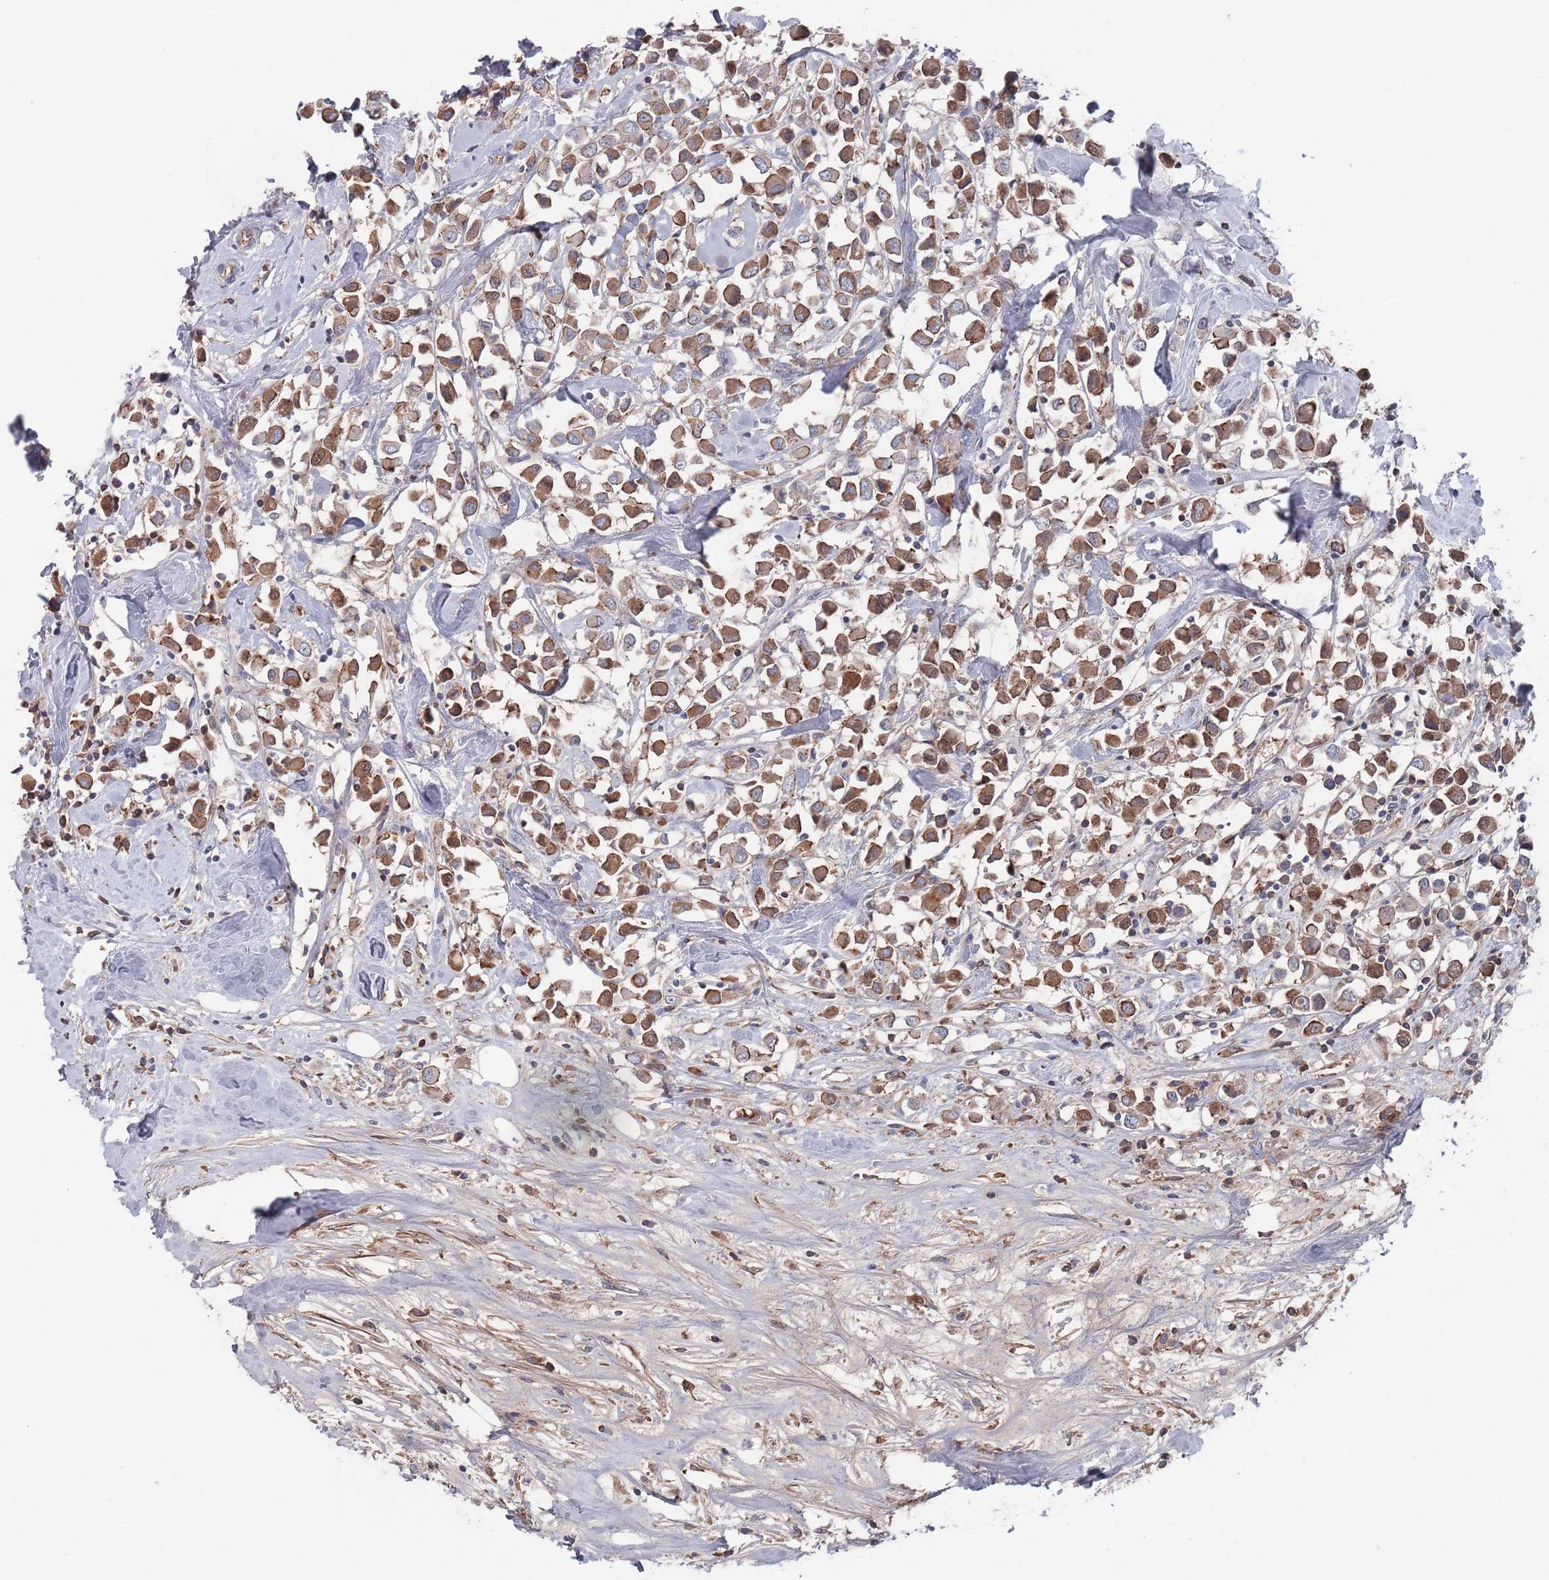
{"staining": {"intensity": "moderate", "quantity": ">75%", "location": "cytoplasmic/membranous"}, "tissue": "breast cancer", "cell_type": "Tumor cells", "image_type": "cancer", "snomed": [{"axis": "morphology", "description": "Duct carcinoma"}, {"axis": "topography", "description": "Breast"}], "caption": "Breast cancer (intraductal carcinoma) stained with a protein marker shows moderate staining in tumor cells.", "gene": "PLEKHA4", "patient": {"sex": "female", "age": 61}}